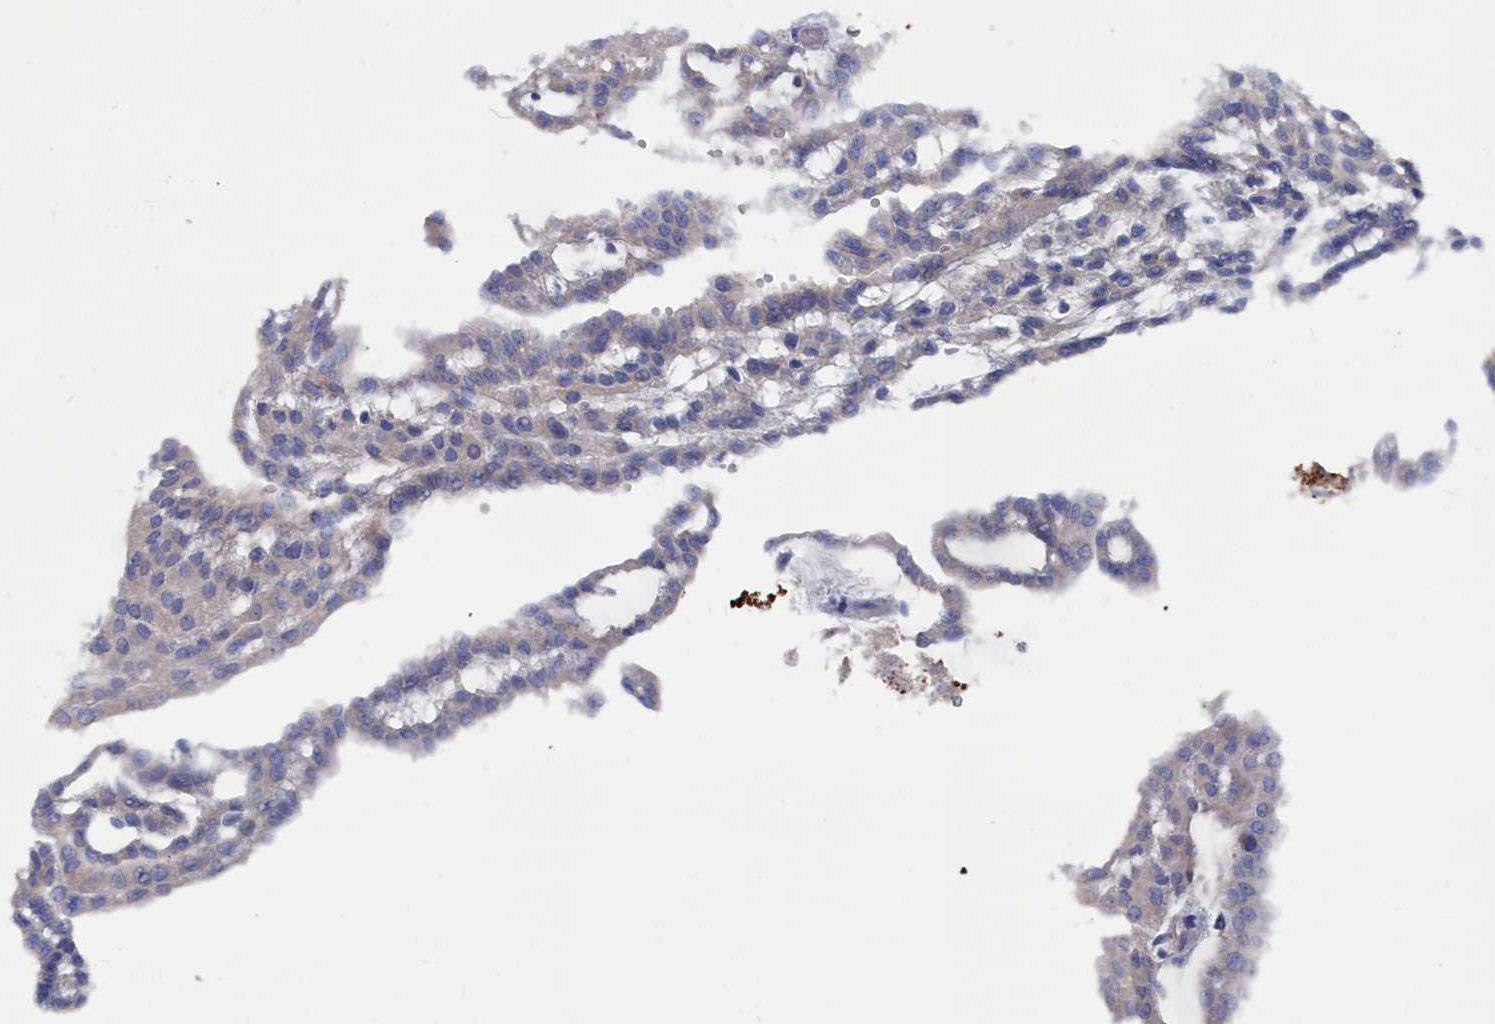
{"staining": {"intensity": "negative", "quantity": "none", "location": "none"}, "tissue": "renal cancer", "cell_type": "Tumor cells", "image_type": "cancer", "snomed": [{"axis": "morphology", "description": "Adenocarcinoma, NOS"}, {"axis": "topography", "description": "Kidney"}], "caption": "Image shows no significant protein staining in tumor cells of renal cancer.", "gene": "CEND1", "patient": {"sex": "male", "age": 63}}